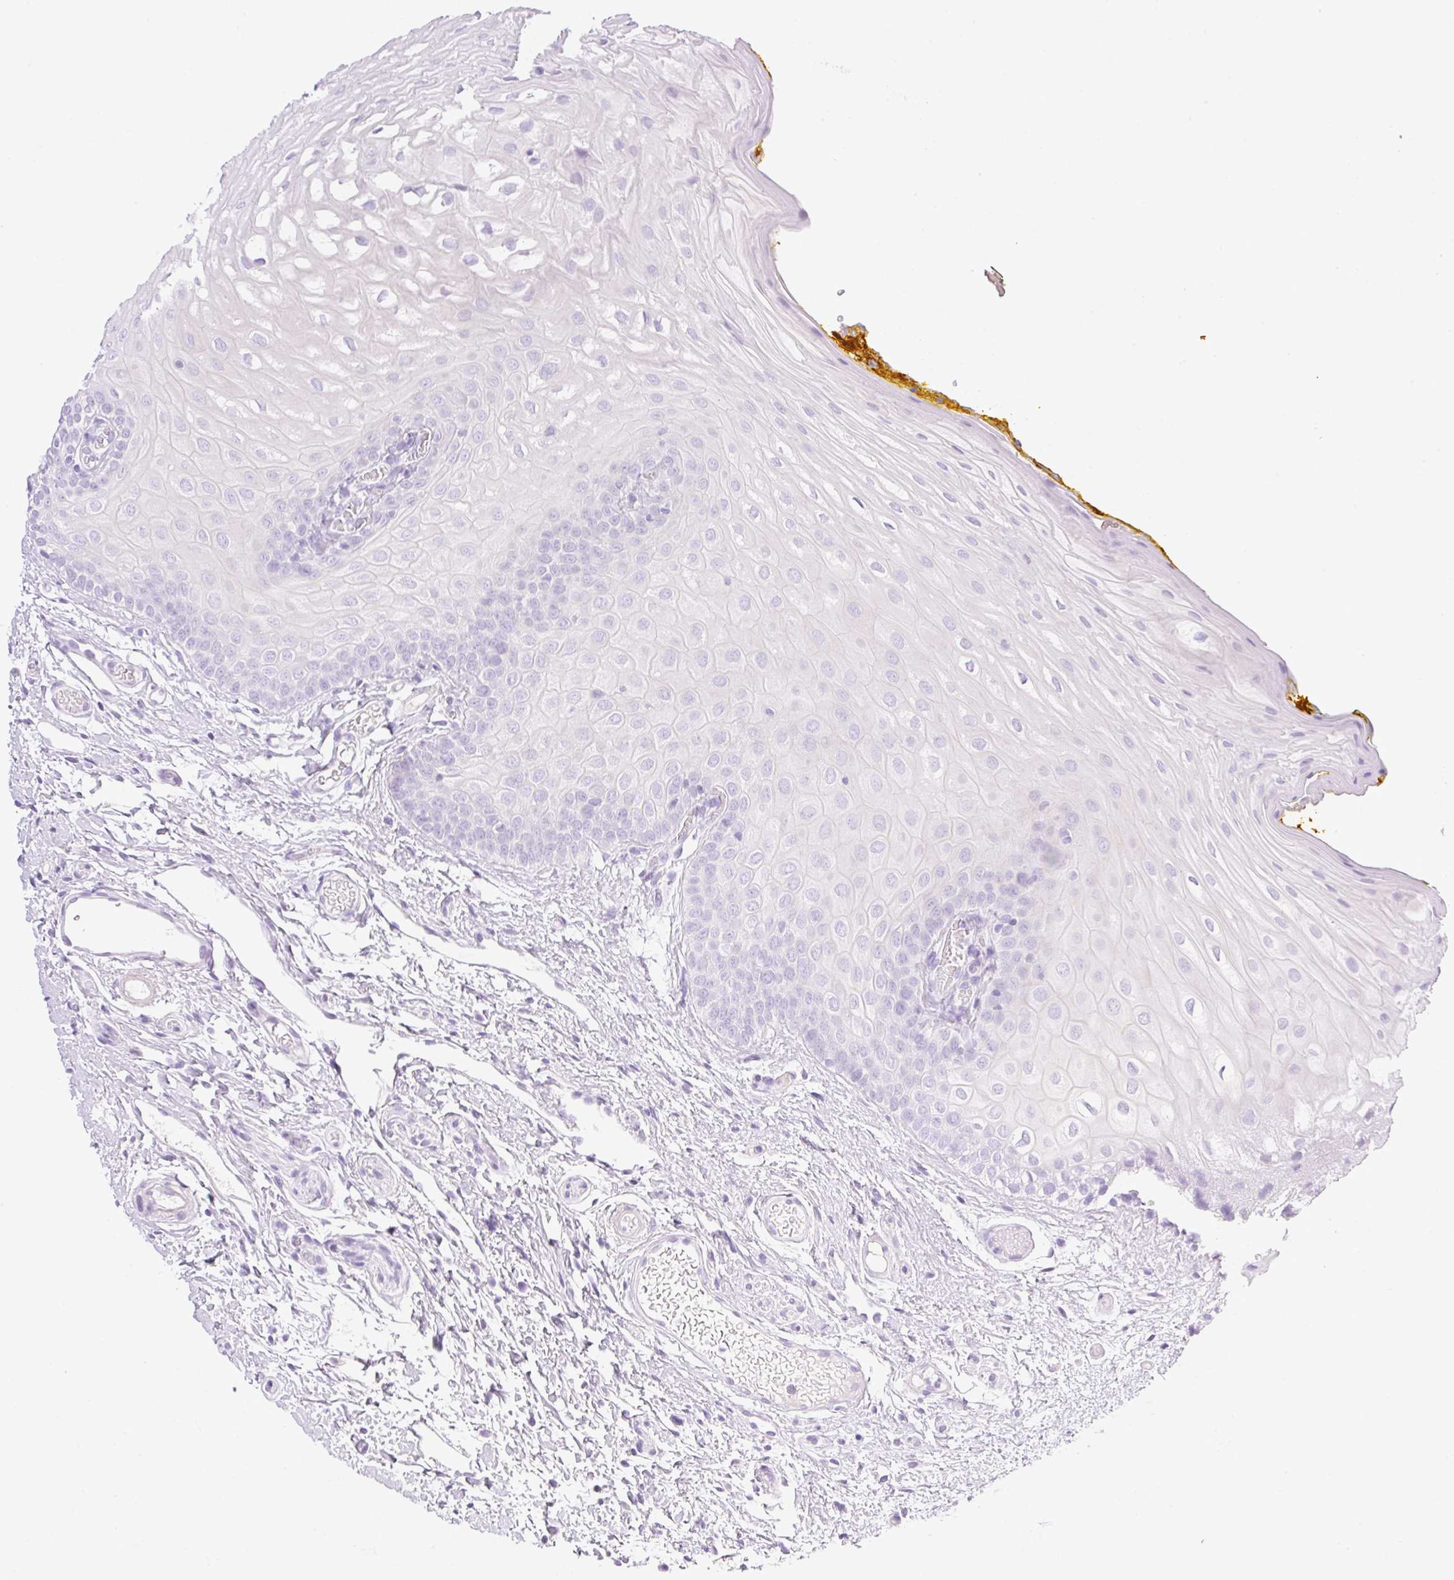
{"staining": {"intensity": "negative", "quantity": "none", "location": "none"}, "tissue": "oral mucosa", "cell_type": "Squamous epithelial cells", "image_type": "normal", "snomed": [{"axis": "morphology", "description": "Normal tissue, NOS"}, {"axis": "topography", "description": "Oral tissue"}, {"axis": "topography", "description": "Tounge, NOS"}], "caption": "Histopathology image shows no protein staining in squamous epithelial cells of unremarkable oral mucosa.", "gene": "PALM3", "patient": {"sex": "female", "age": 60}}